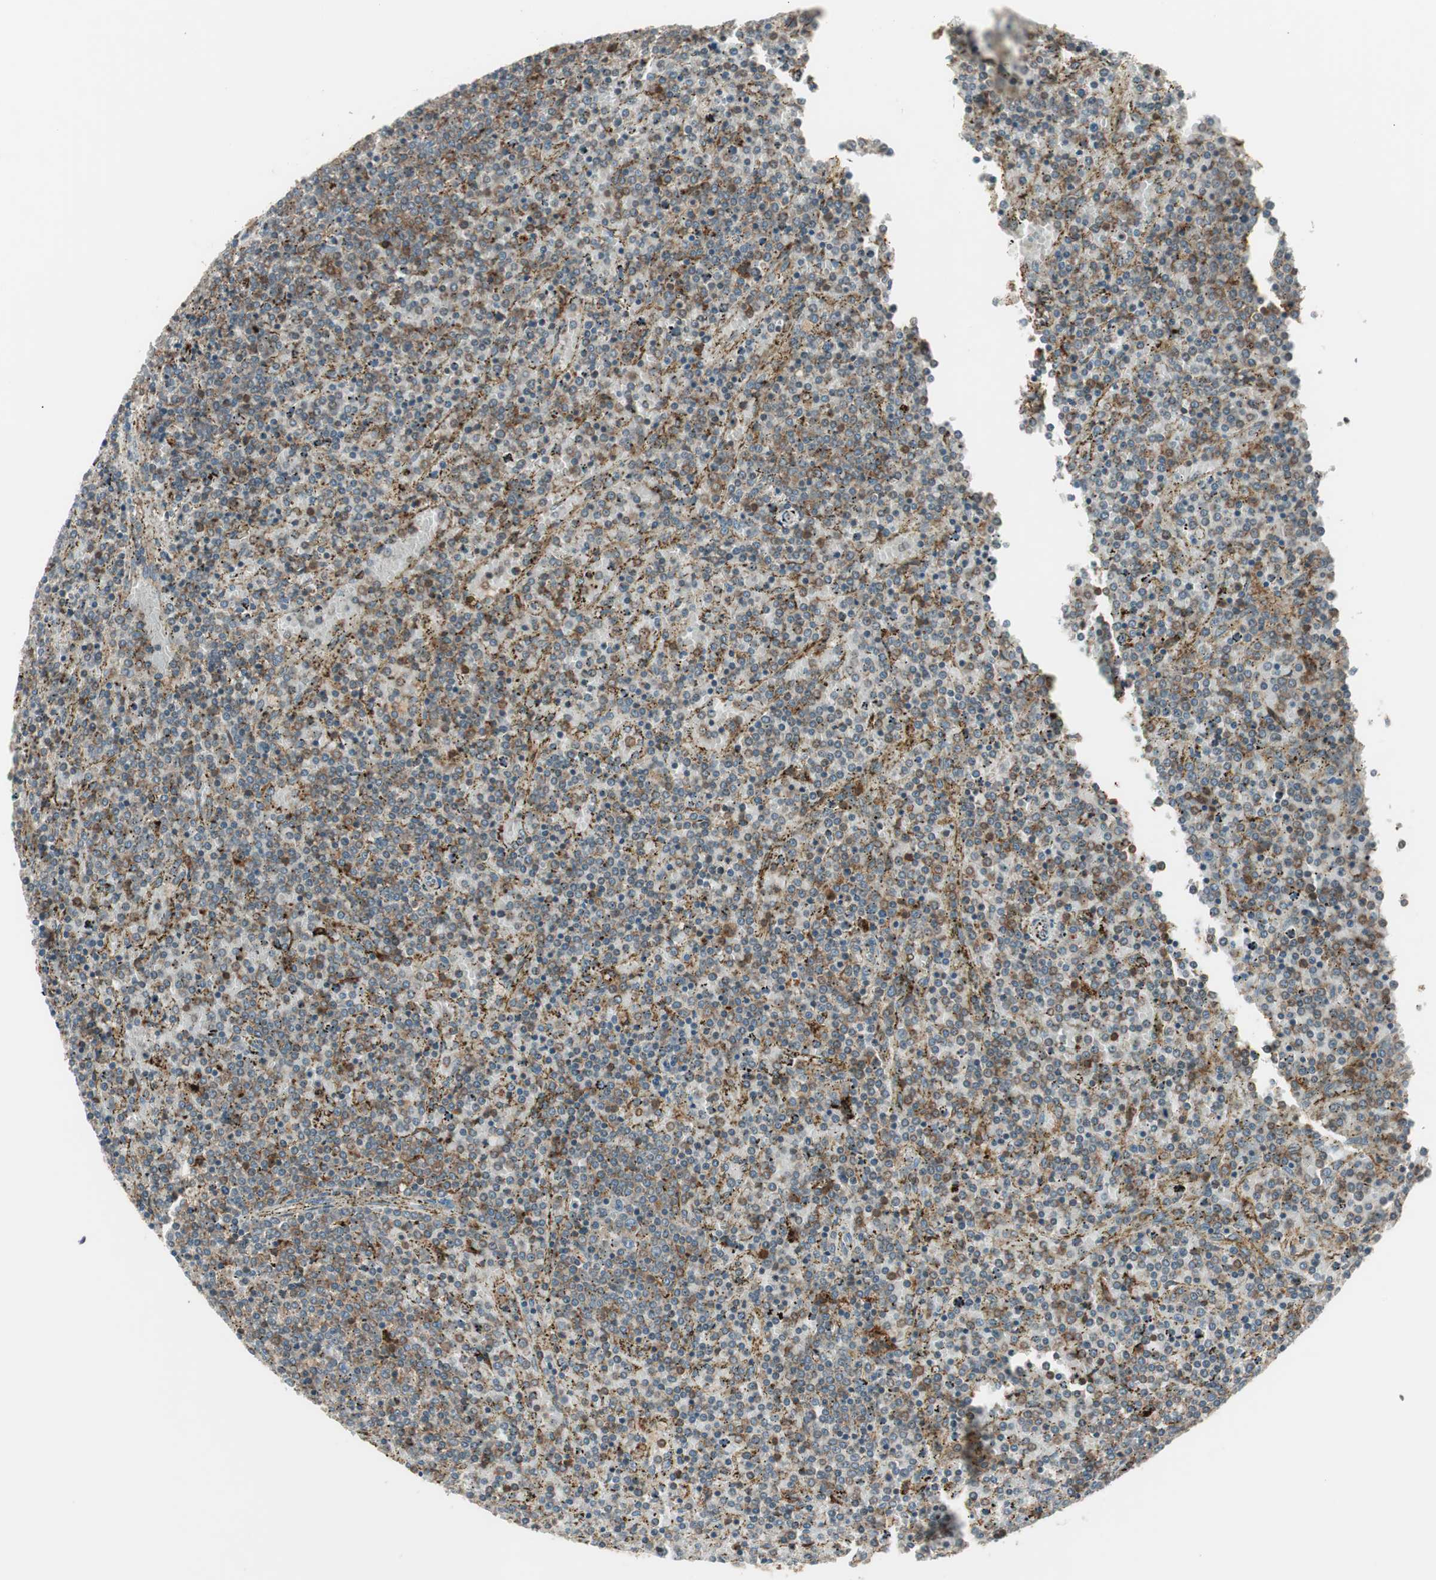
{"staining": {"intensity": "weak", "quantity": "25%-75%", "location": "cytoplasmic/membranous"}, "tissue": "lymphoma", "cell_type": "Tumor cells", "image_type": "cancer", "snomed": [{"axis": "morphology", "description": "Malignant lymphoma, non-Hodgkin's type, Low grade"}, {"axis": "topography", "description": "Spleen"}], "caption": "IHC histopathology image of neoplastic tissue: lymphoma stained using immunohistochemistry exhibits low levels of weak protein expression localized specifically in the cytoplasmic/membranous of tumor cells, appearing as a cytoplasmic/membranous brown color.", "gene": "SFRP1", "patient": {"sex": "female", "age": 77}}